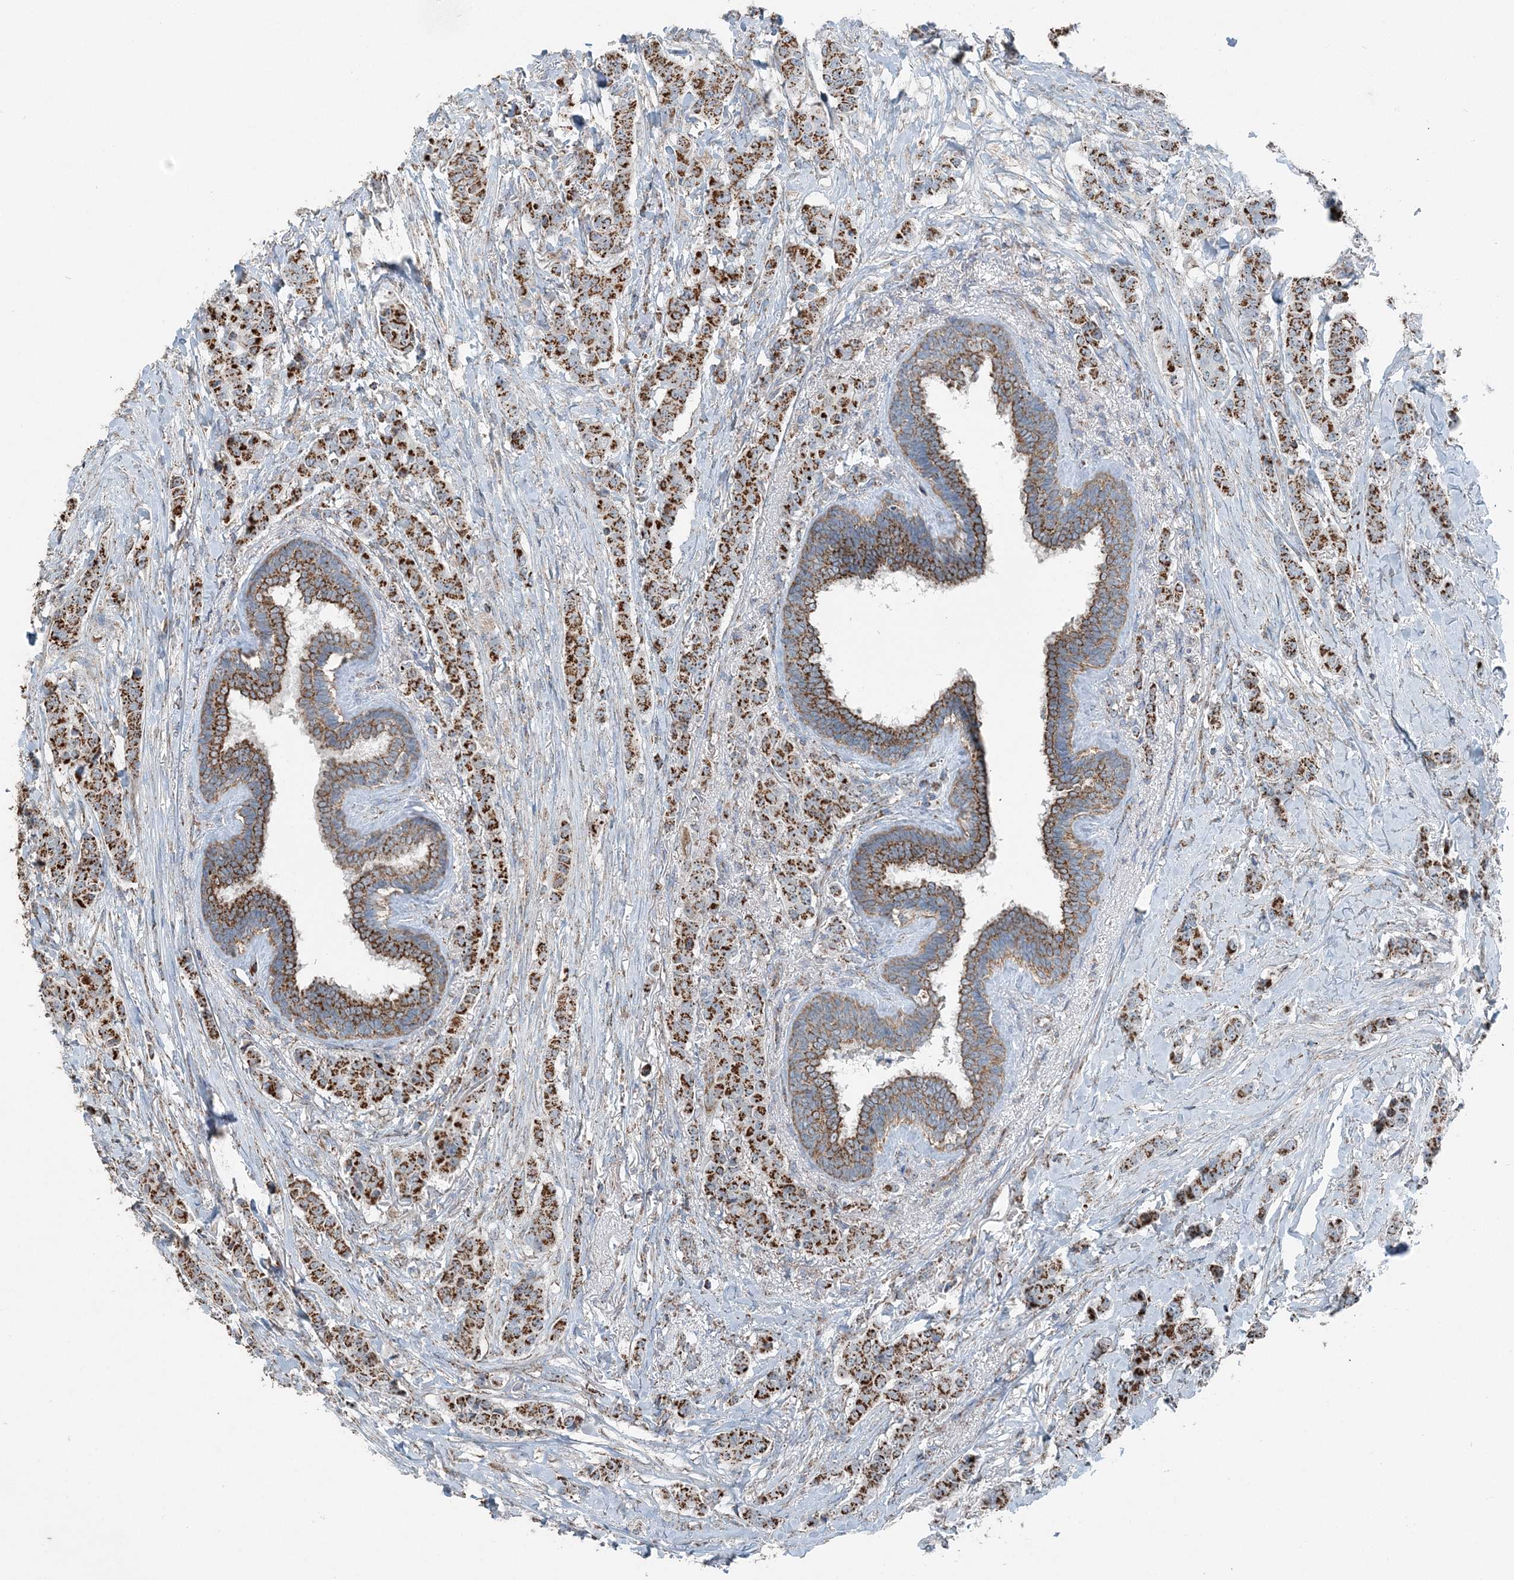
{"staining": {"intensity": "moderate", "quantity": ">75%", "location": "cytoplasmic/membranous"}, "tissue": "breast cancer", "cell_type": "Tumor cells", "image_type": "cancer", "snomed": [{"axis": "morphology", "description": "Duct carcinoma"}, {"axis": "topography", "description": "Breast"}], "caption": "Immunohistochemical staining of human breast intraductal carcinoma displays medium levels of moderate cytoplasmic/membranous protein staining in about >75% of tumor cells.", "gene": "SUCLG1", "patient": {"sex": "female", "age": 40}}